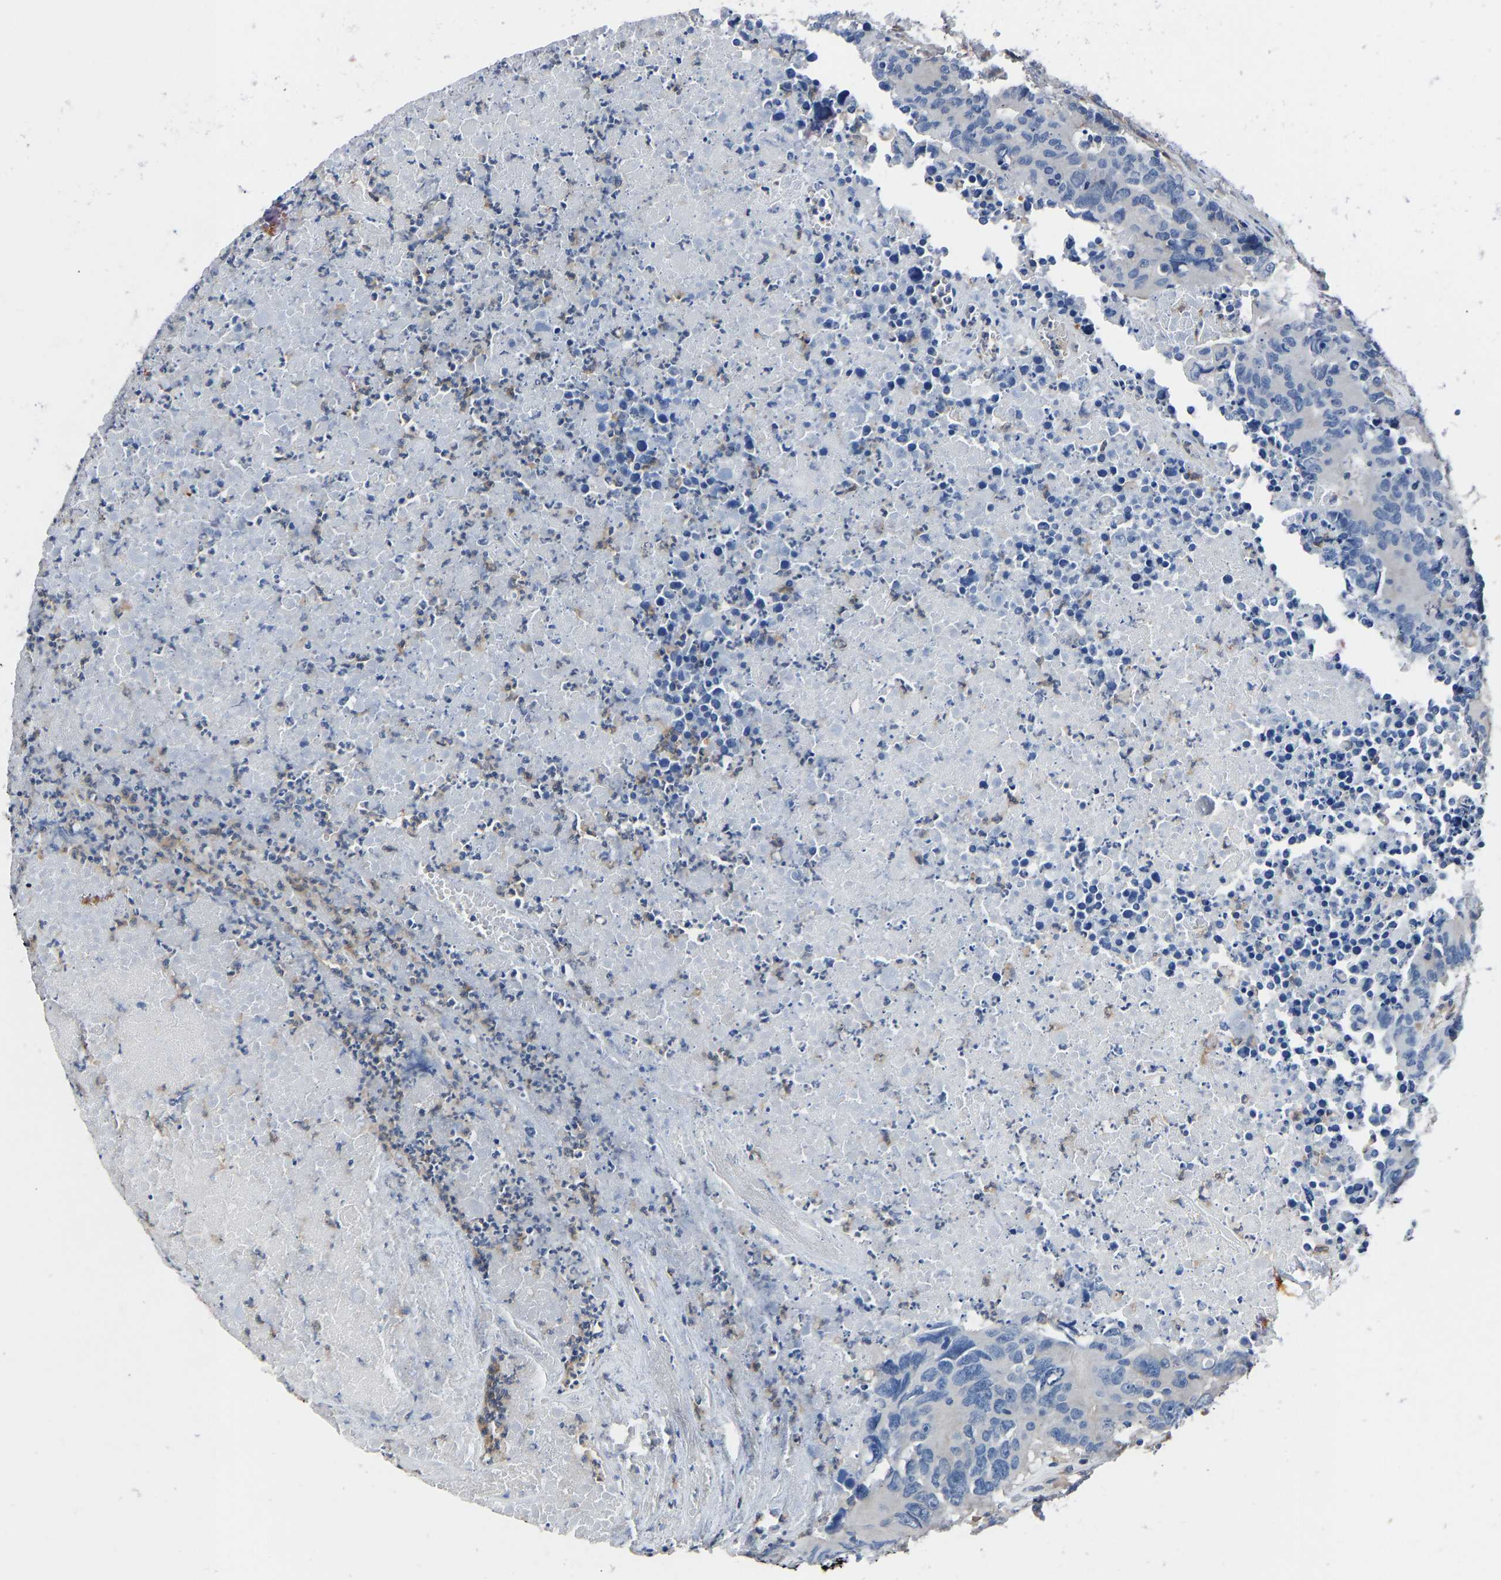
{"staining": {"intensity": "negative", "quantity": "none", "location": "none"}, "tissue": "colorectal cancer", "cell_type": "Tumor cells", "image_type": "cancer", "snomed": [{"axis": "morphology", "description": "Adenocarcinoma, NOS"}, {"axis": "topography", "description": "Colon"}], "caption": "High magnification brightfield microscopy of colorectal cancer stained with DAB (3,3'-diaminobenzidine) (brown) and counterstained with hematoxylin (blue): tumor cells show no significant positivity.", "gene": "PRKAR1A", "patient": {"sex": "male", "age": 87}}